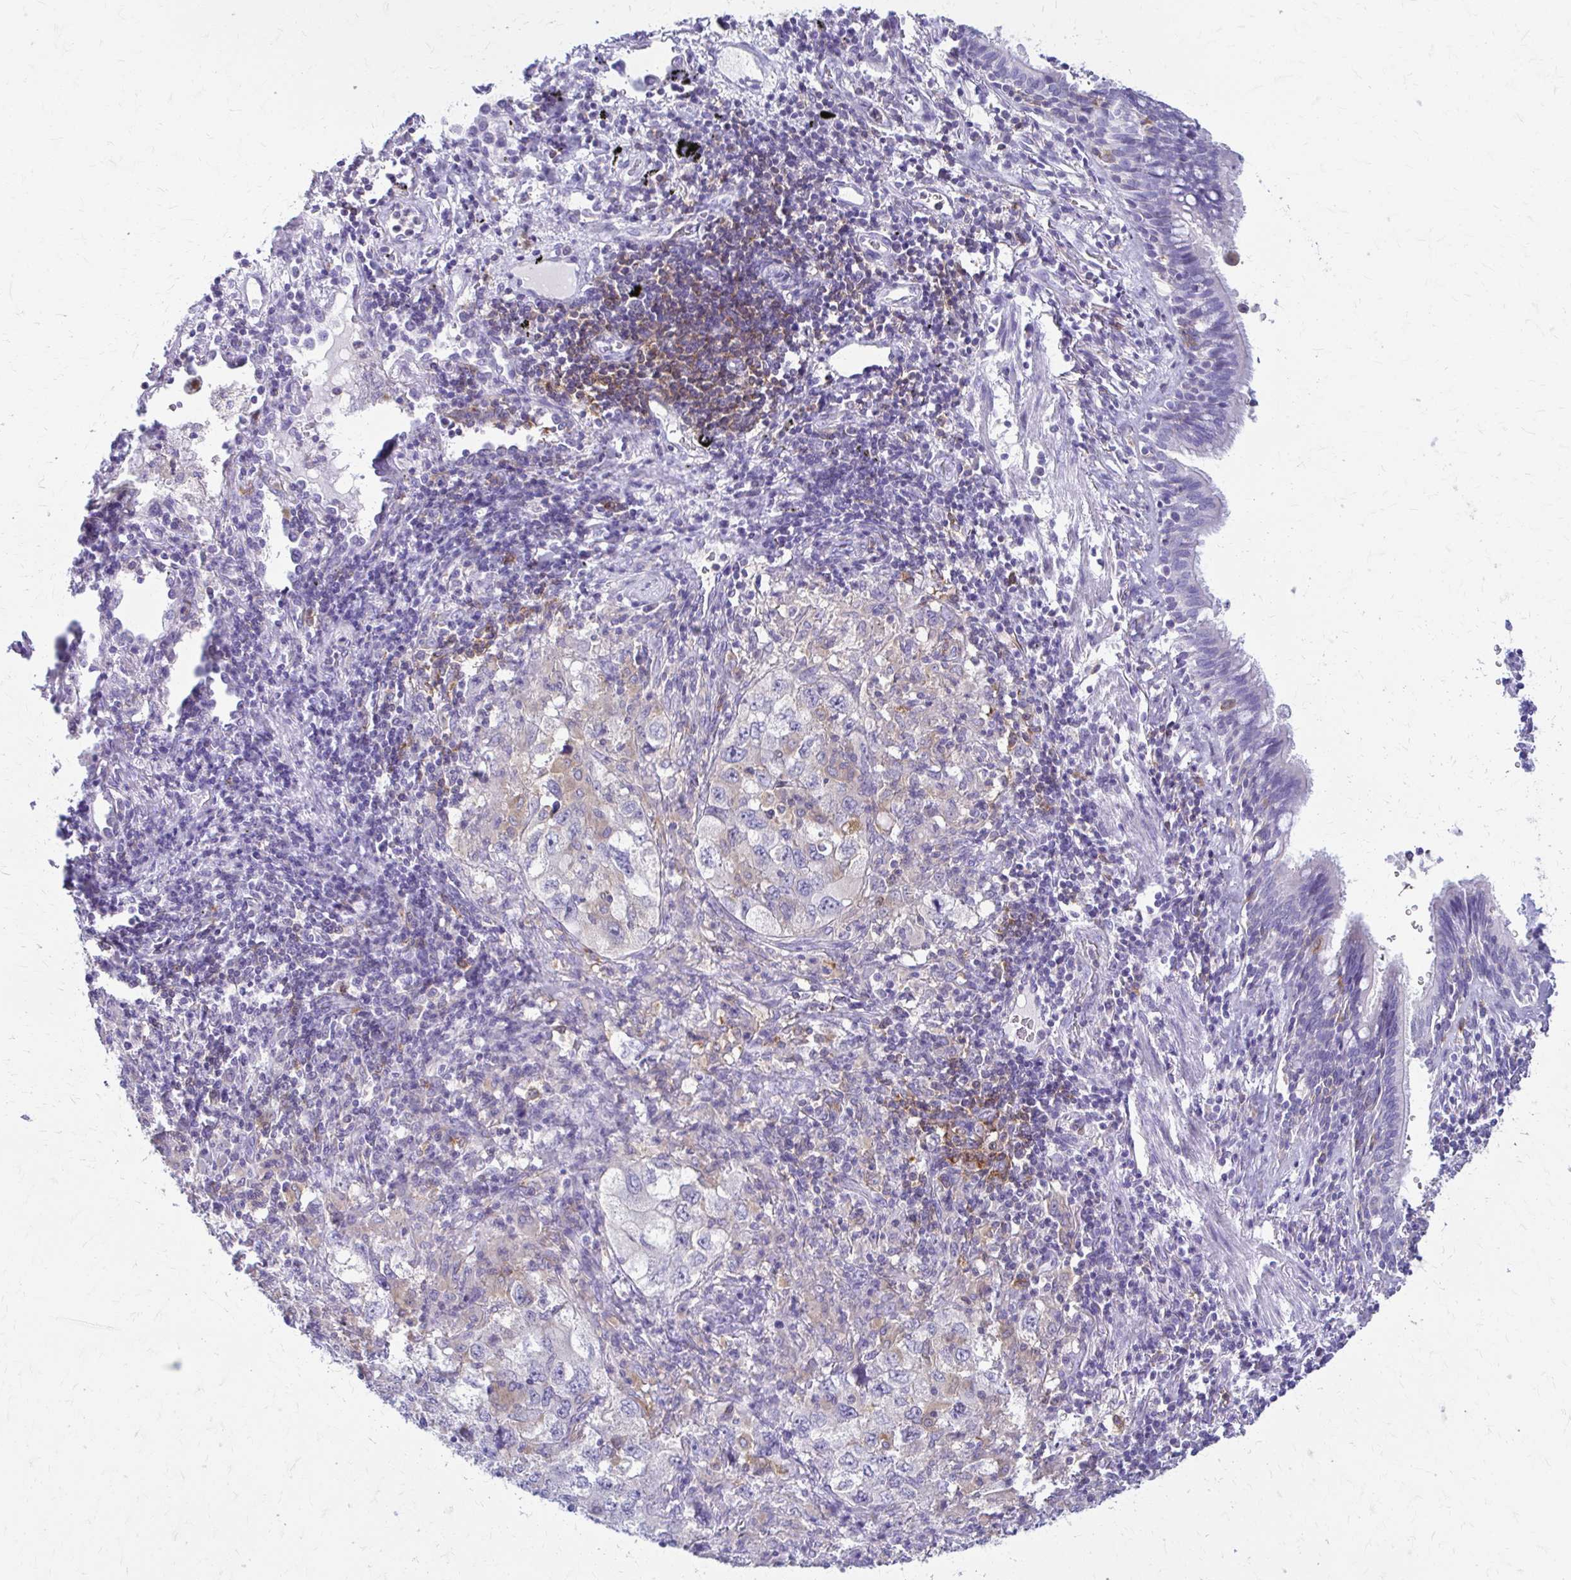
{"staining": {"intensity": "weak", "quantity": "<25%", "location": "cytoplasmic/membranous"}, "tissue": "lung cancer", "cell_type": "Tumor cells", "image_type": "cancer", "snomed": [{"axis": "morphology", "description": "Adenocarcinoma, NOS"}, {"axis": "topography", "description": "Lung"}], "caption": "Tumor cells are negative for protein expression in human lung cancer (adenocarcinoma).", "gene": "PIK3AP1", "patient": {"sex": "female", "age": 57}}